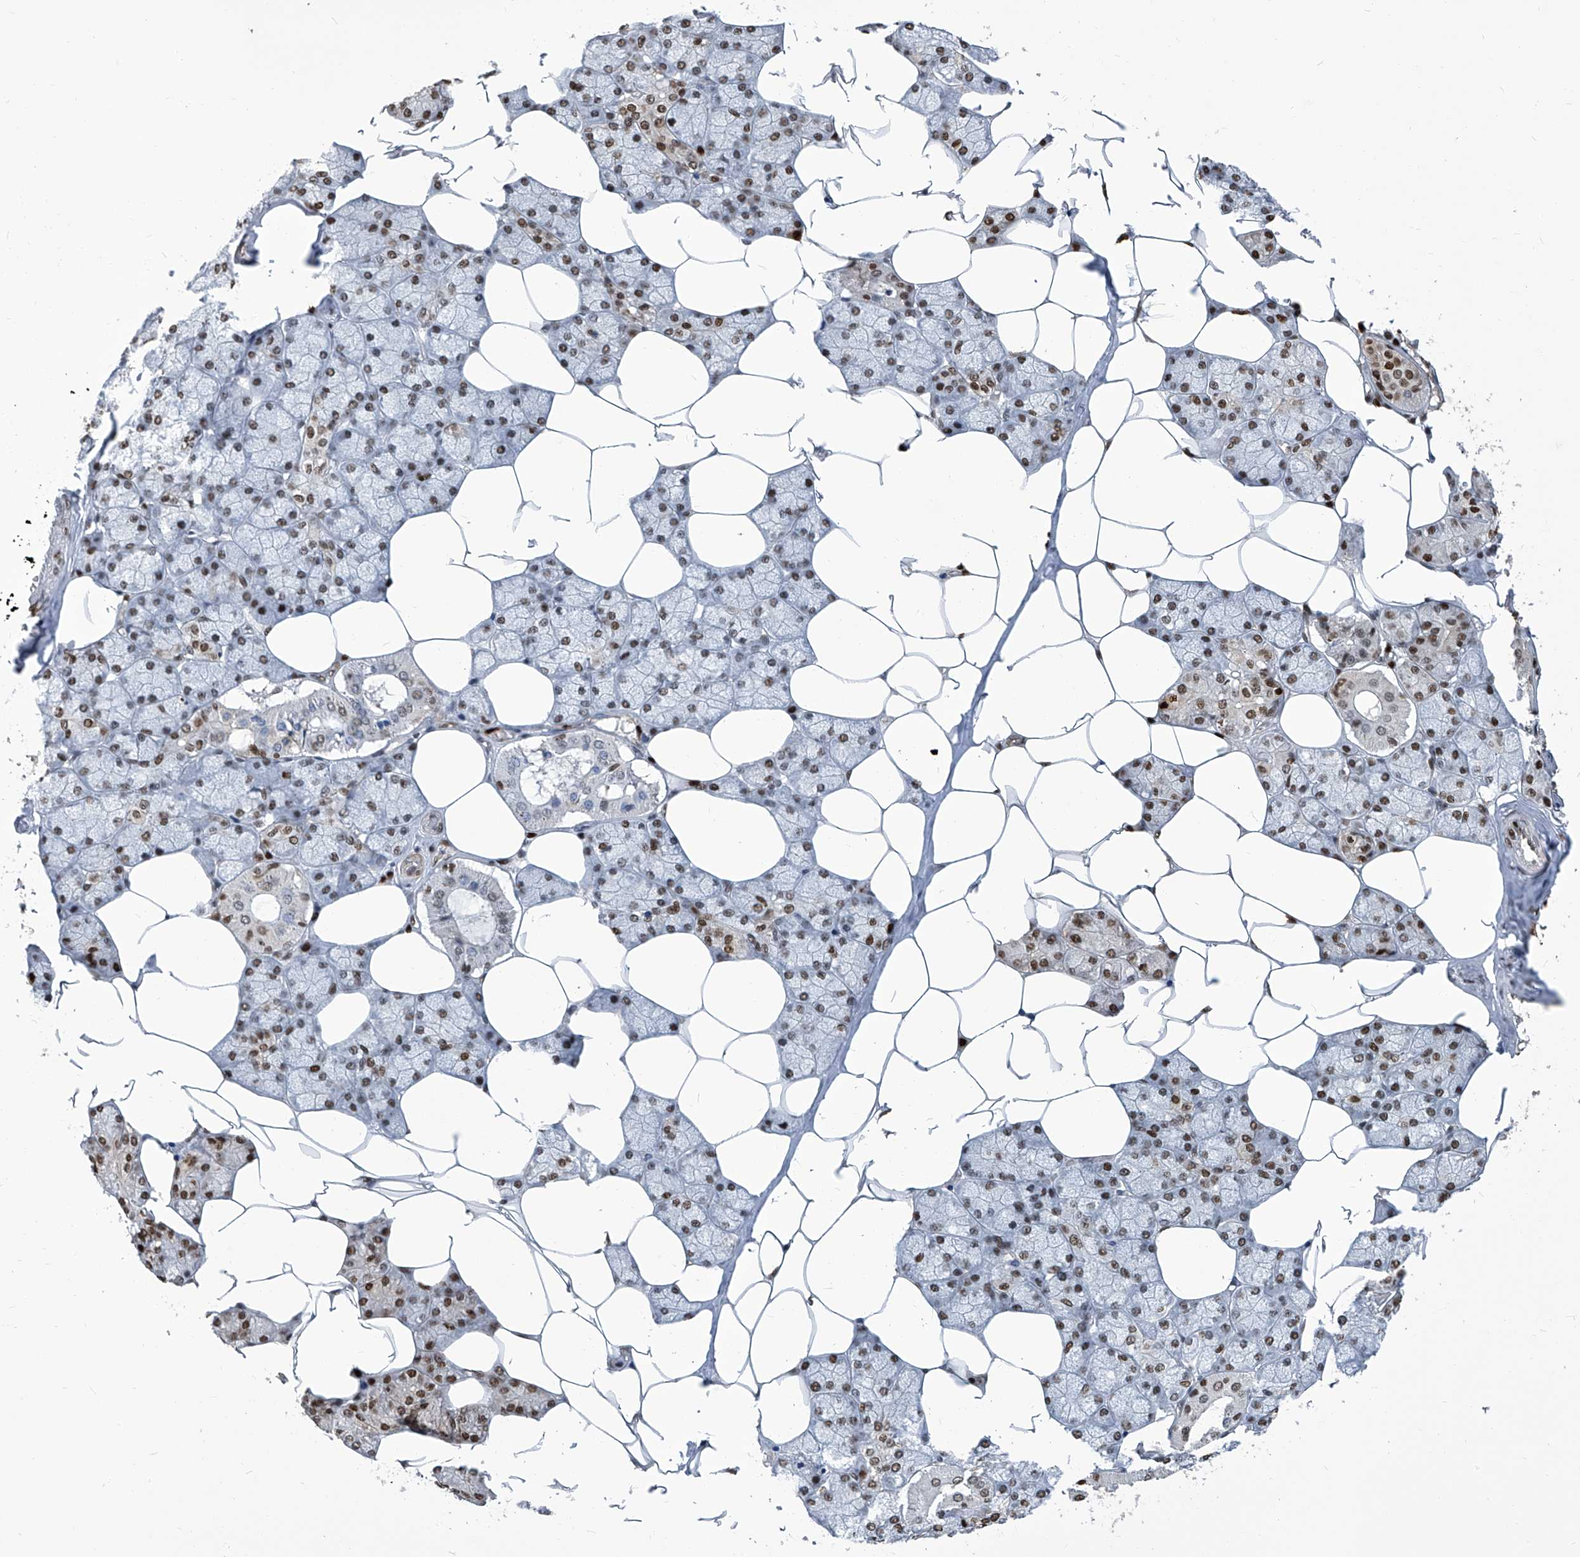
{"staining": {"intensity": "strong", "quantity": "25%-75%", "location": "nuclear"}, "tissue": "salivary gland", "cell_type": "Glandular cells", "image_type": "normal", "snomed": [{"axis": "morphology", "description": "Normal tissue, NOS"}, {"axis": "topography", "description": "Salivary gland"}], "caption": "Protein staining exhibits strong nuclear staining in about 25%-75% of glandular cells in unremarkable salivary gland.", "gene": "PCNA", "patient": {"sex": "male", "age": 62}}